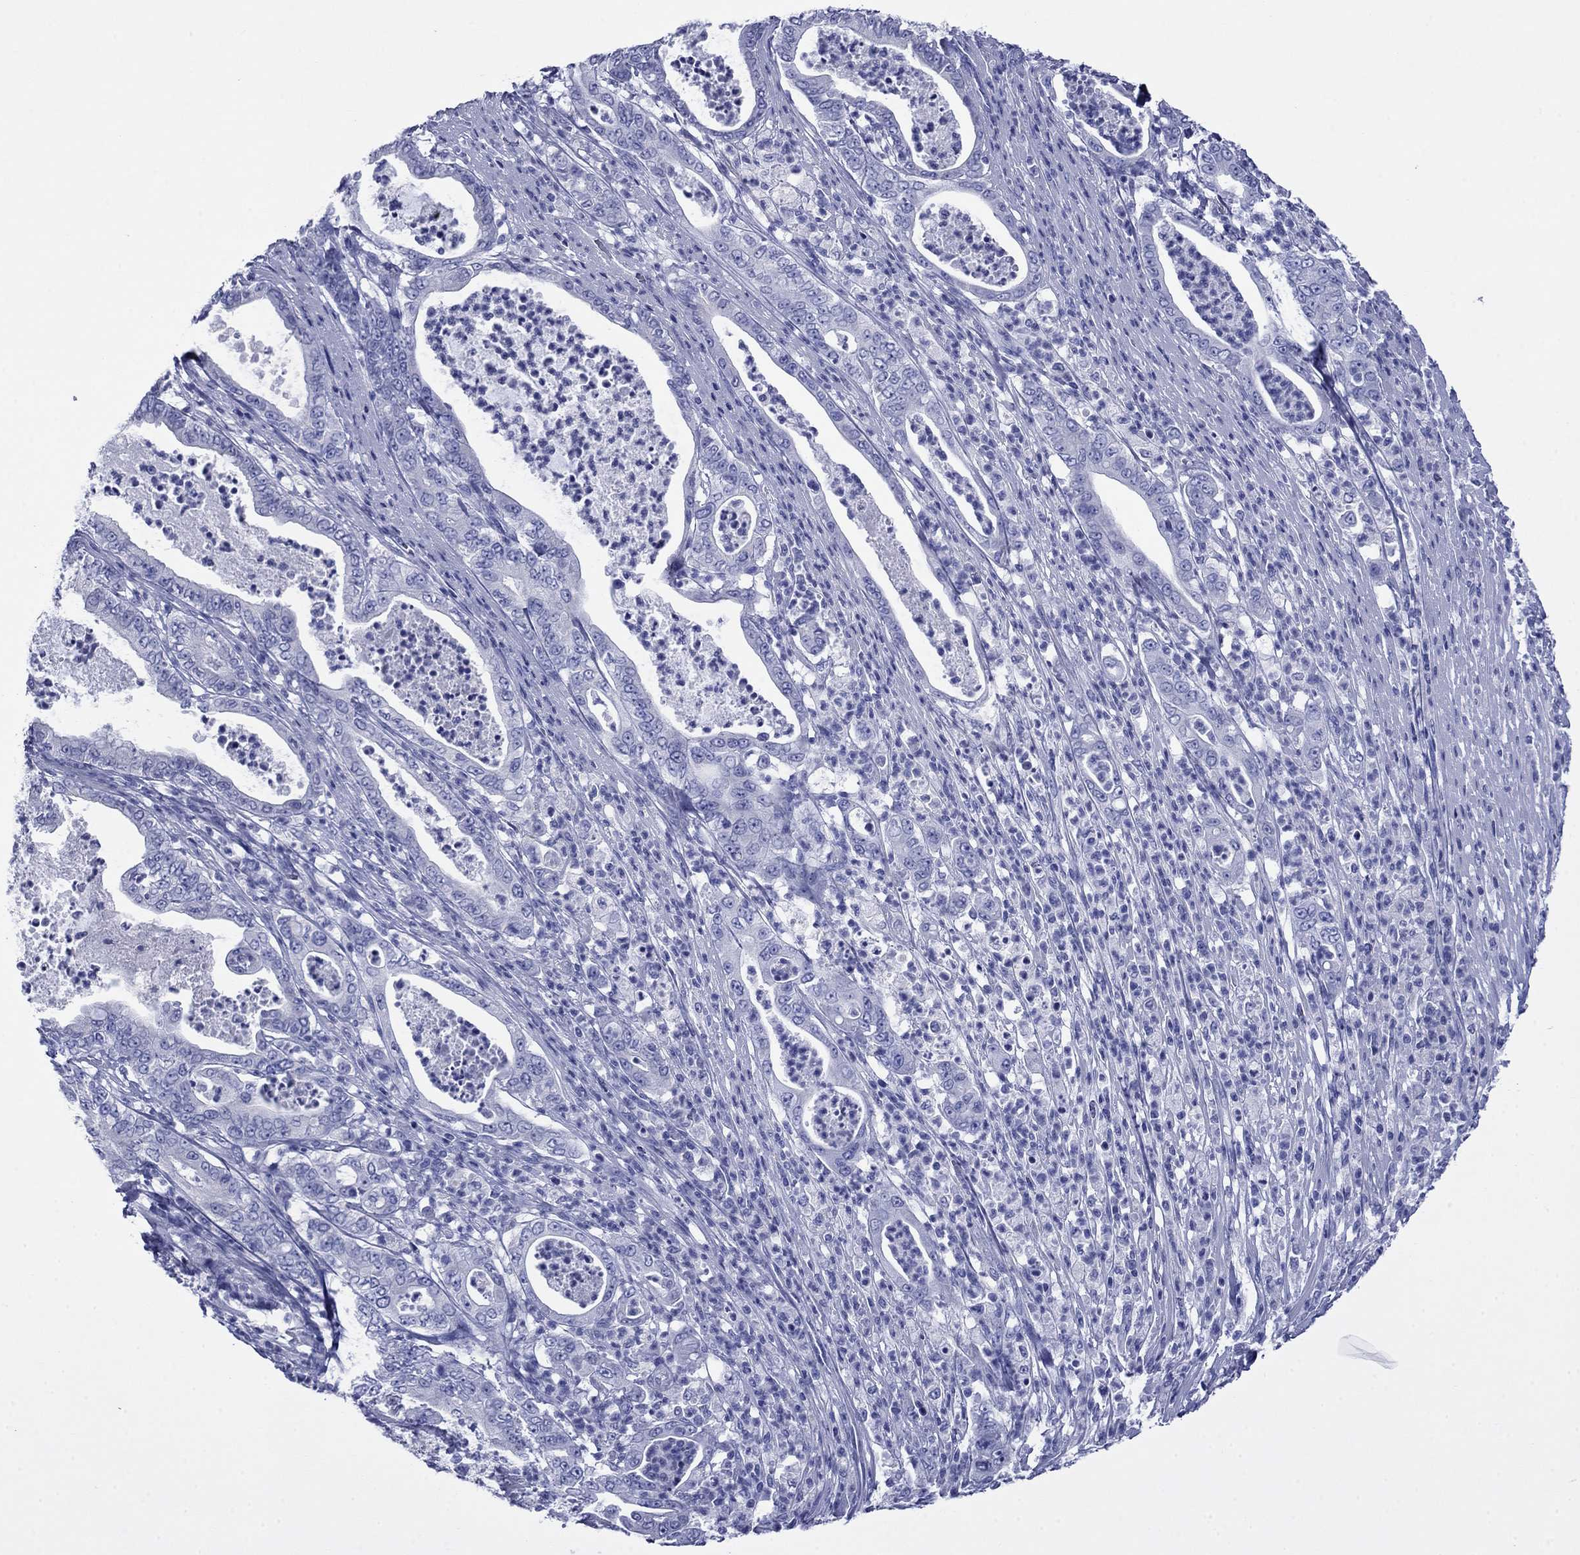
{"staining": {"intensity": "negative", "quantity": "none", "location": "none"}, "tissue": "pancreatic cancer", "cell_type": "Tumor cells", "image_type": "cancer", "snomed": [{"axis": "morphology", "description": "Adenocarcinoma, NOS"}, {"axis": "topography", "description": "Pancreas"}], "caption": "Histopathology image shows no protein positivity in tumor cells of pancreatic cancer (adenocarcinoma) tissue.", "gene": "GIP", "patient": {"sex": "male", "age": 71}}